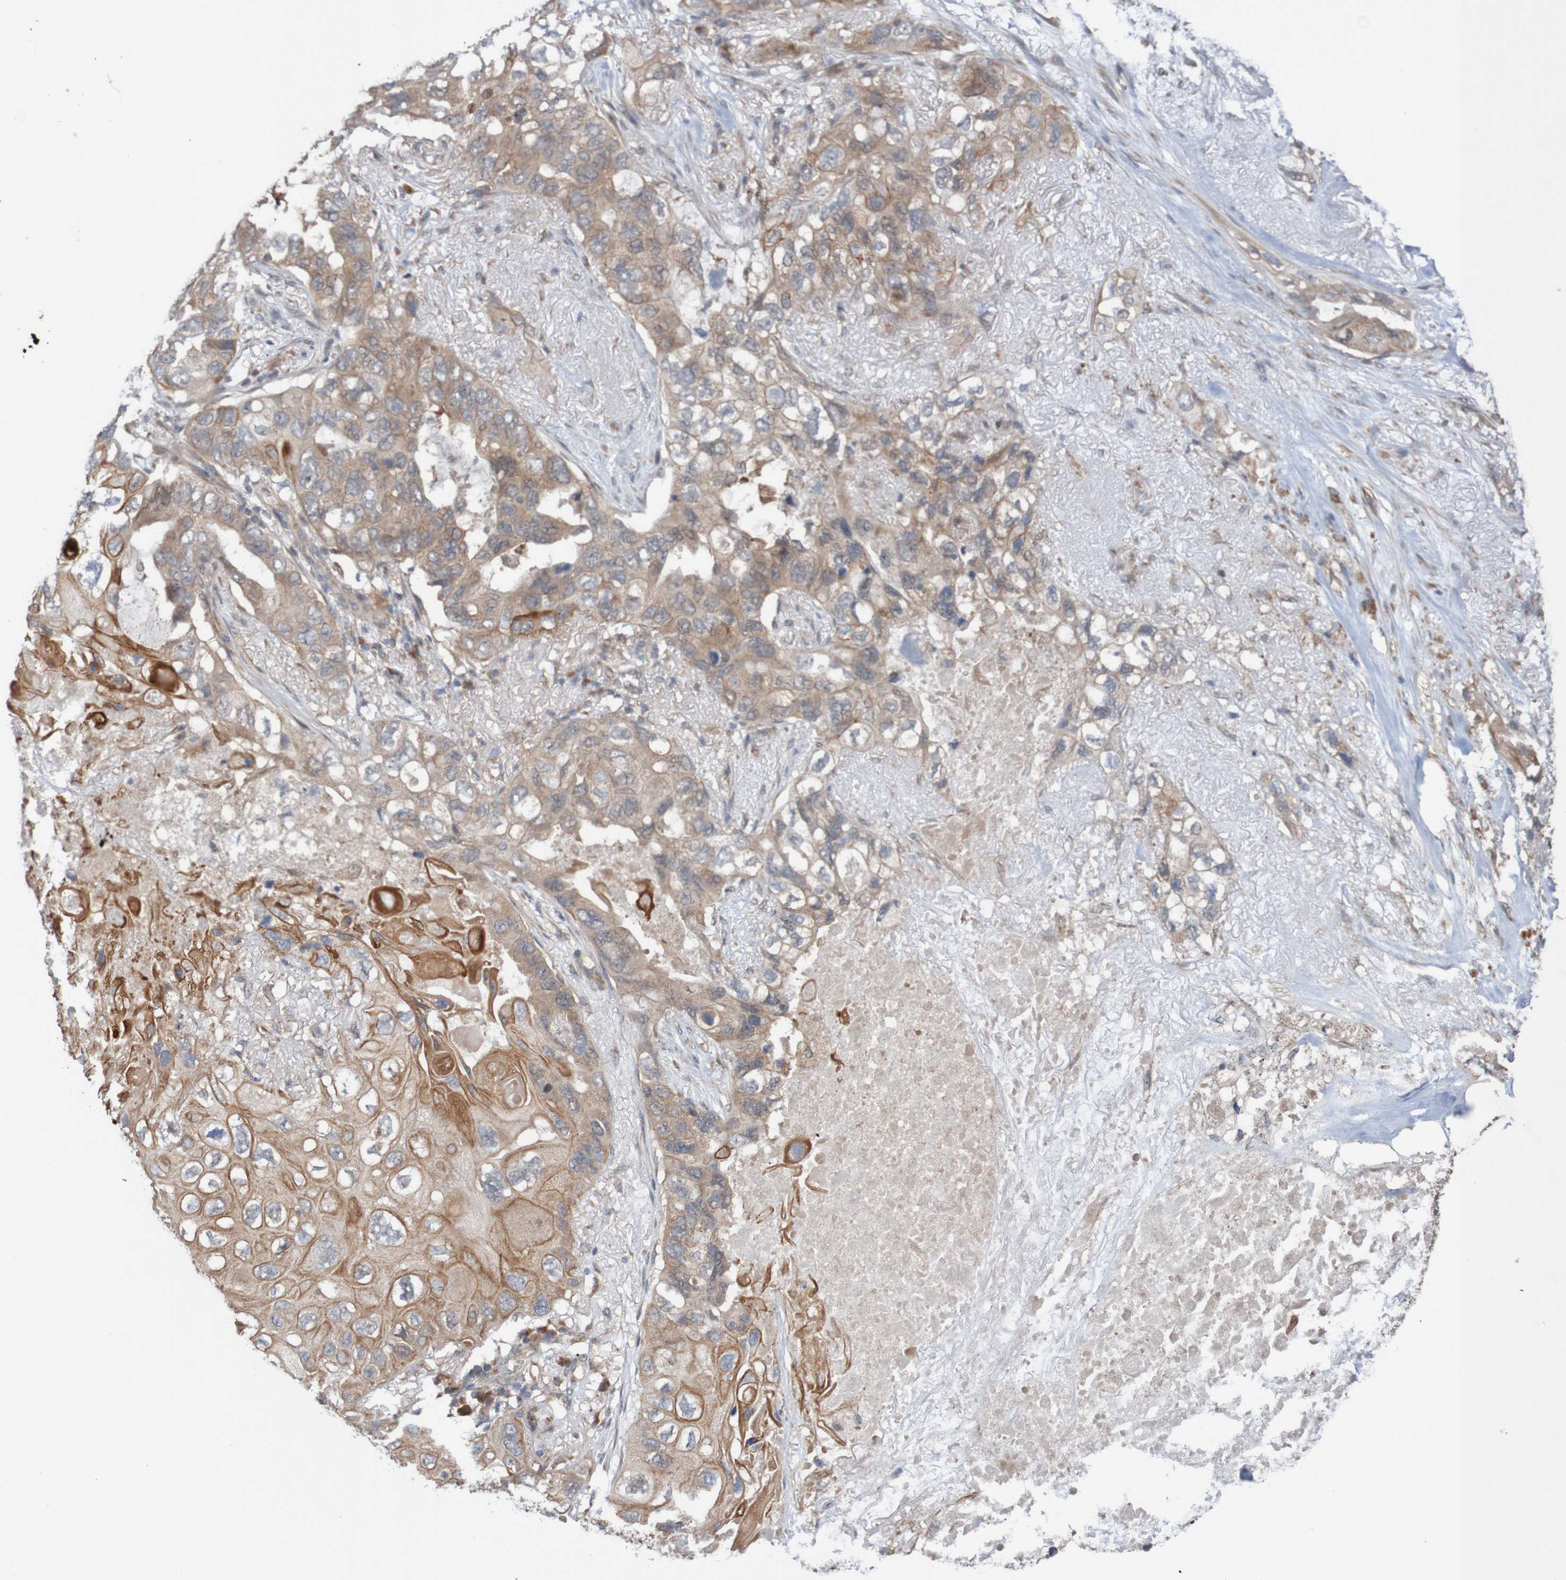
{"staining": {"intensity": "moderate", "quantity": ">75%", "location": "cytoplasmic/membranous"}, "tissue": "lung cancer", "cell_type": "Tumor cells", "image_type": "cancer", "snomed": [{"axis": "morphology", "description": "Squamous cell carcinoma, NOS"}, {"axis": "topography", "description": "Lung"}], "caption": "Squamous cell carcinoma (lung) stained with DAB immunohistochemistry (IHC) displays medium levels of moderate cytoplasmic/membranous expression in about >75% of tumor cells.", "gene": "PHPT1", "patient": {"sex": "female", "age": 73}}